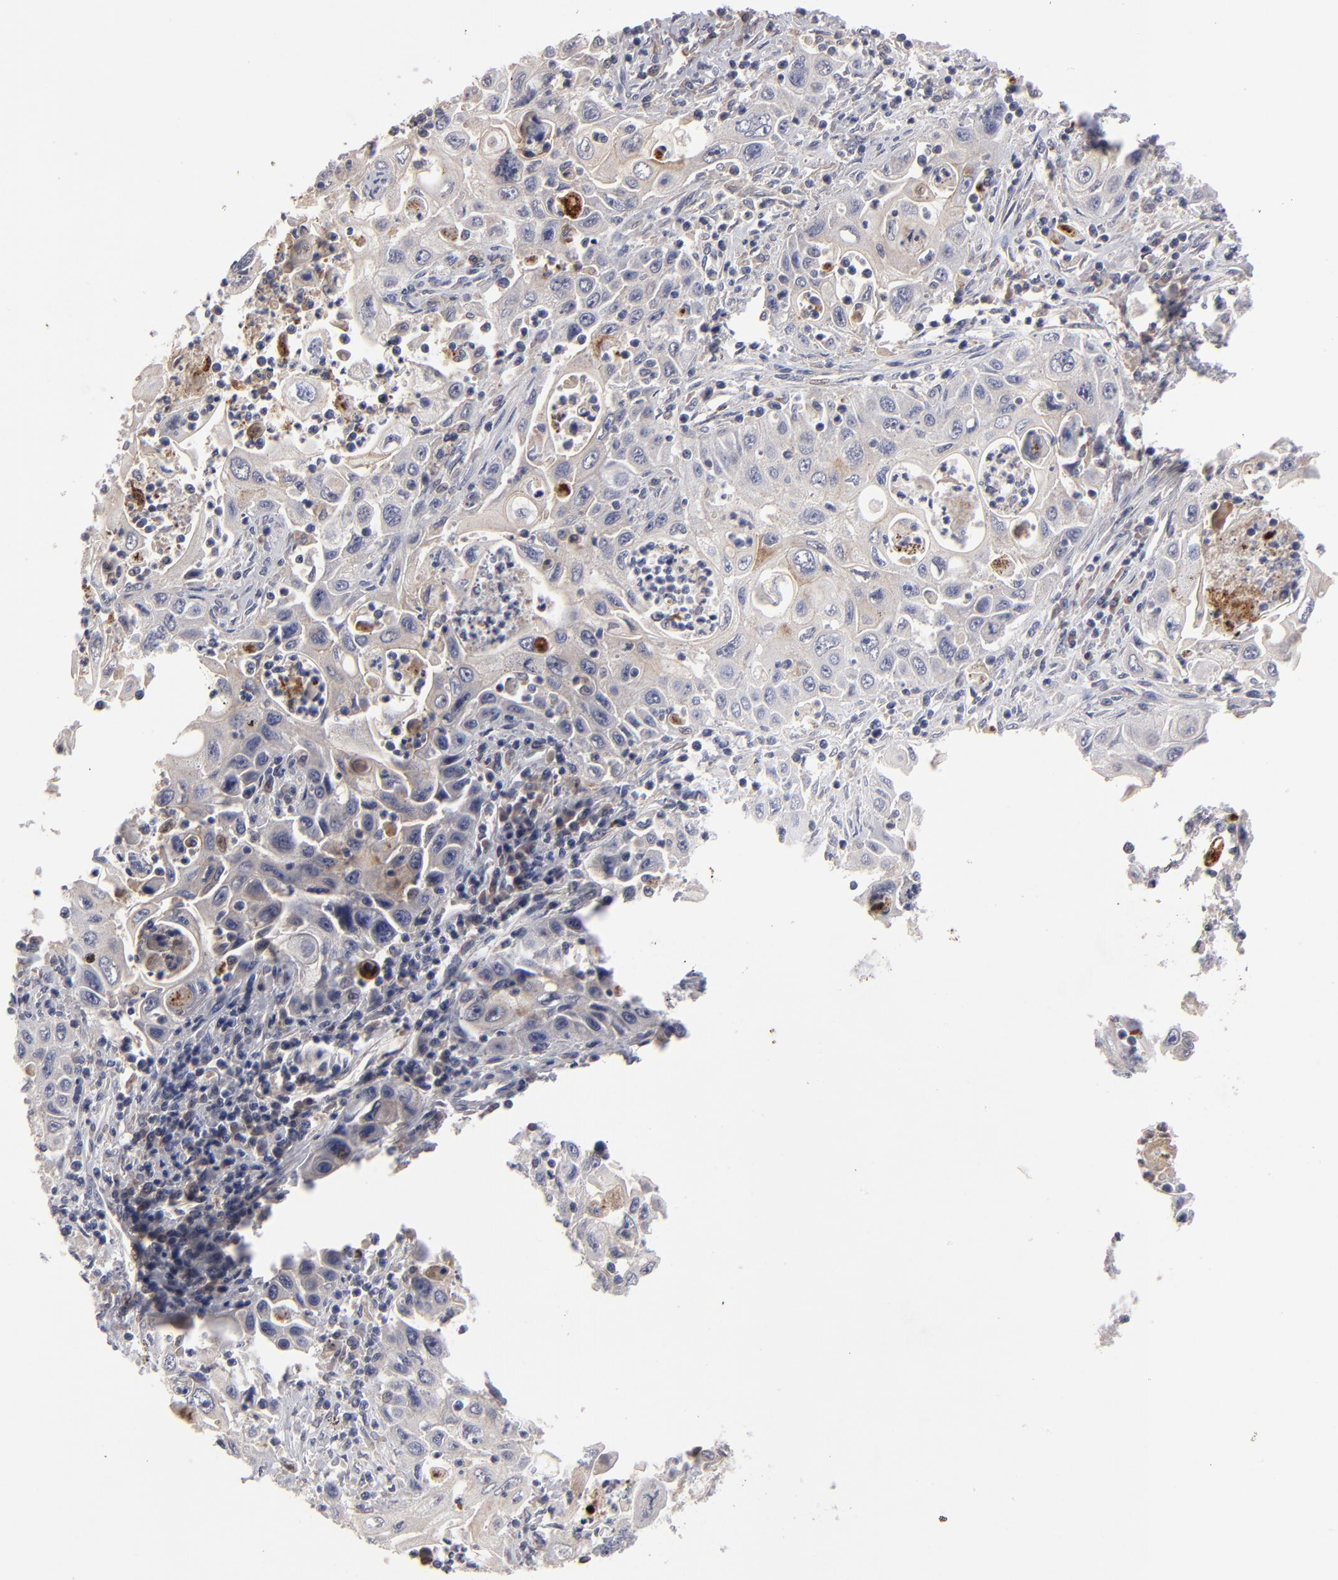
{"staining": {"intensity": "weak", "quantity": "<25%", "location": "cytoplasmic/membranous"}, "tissue": "pancreatic cancer", "cell_type": "Tumor cells", "image_type": "cancer", "snomed": [{"axis": "morphology", "description": "Adenocarcinoma, NOS"}, {"axis": "topography", "description": "Pancreas"}], "caption": "A micrograph of human pancreatic adenocarcinoma is negative for staining in tumor cells. The staining was performed using DAB (3,3'-diaminobenzidine) to visualize the protein expression in brown, while the nuclei were stained in blue with hematoxylin (Magnification: 20x).", "gene": "GPM6B", "patient": {"sex": "male", "age": 70}}